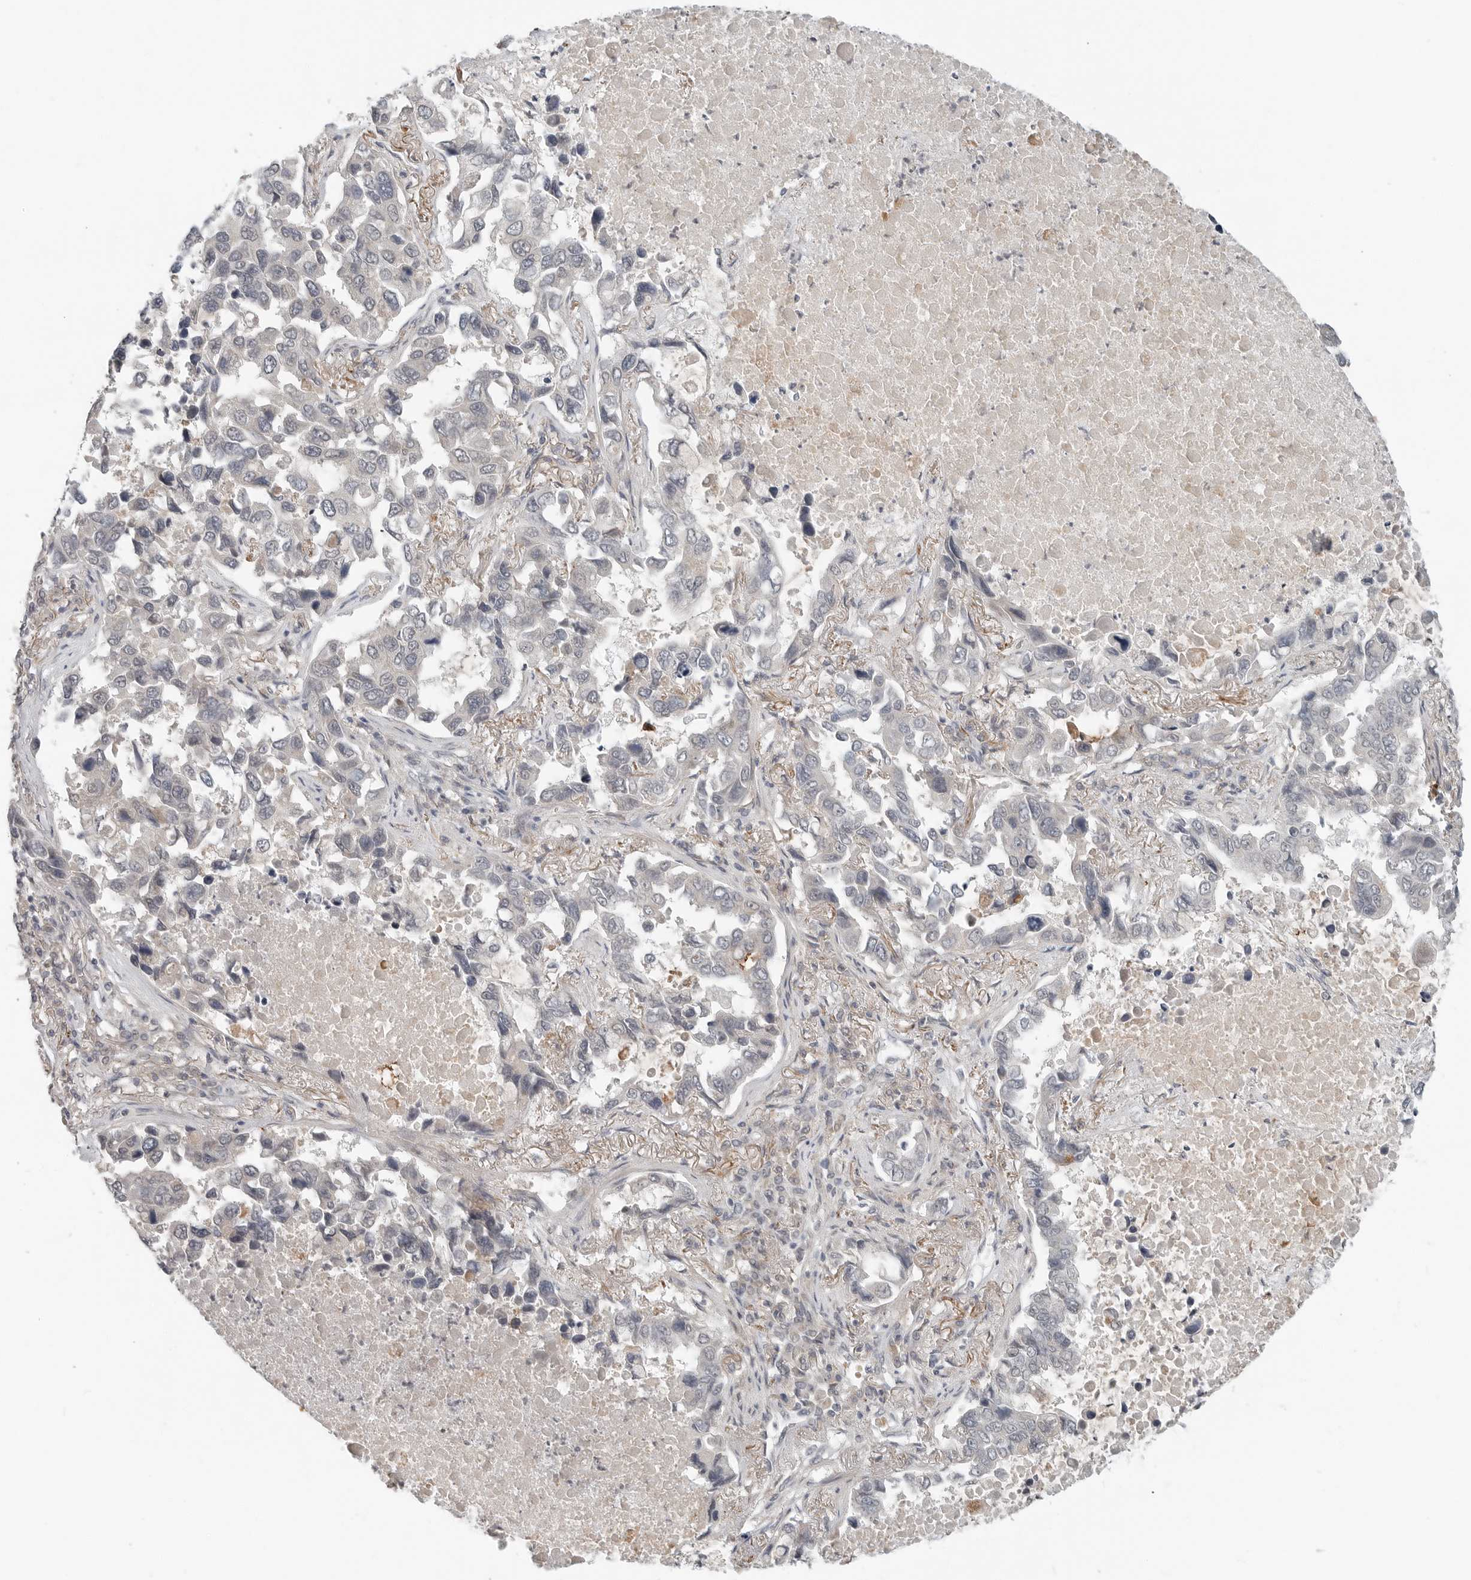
{"staining": {"intensity": "negative", "quantity": "none", "location": "none"}, "tissue": "lung cancer", "cell_type": "Tumor cells", "image_type": "cancer", "snomed": [{"axis": "morphology", "description": "Adenocarcinoma, NOS"}, {"axis": "topography", "description": "Lung"}], "caption": "Micrograph shows no significant protein staining in tumor cells of adenocarcinoma (lung).", "gene": "FCRLB", "patient": {"sex": "male", "age": 64}}